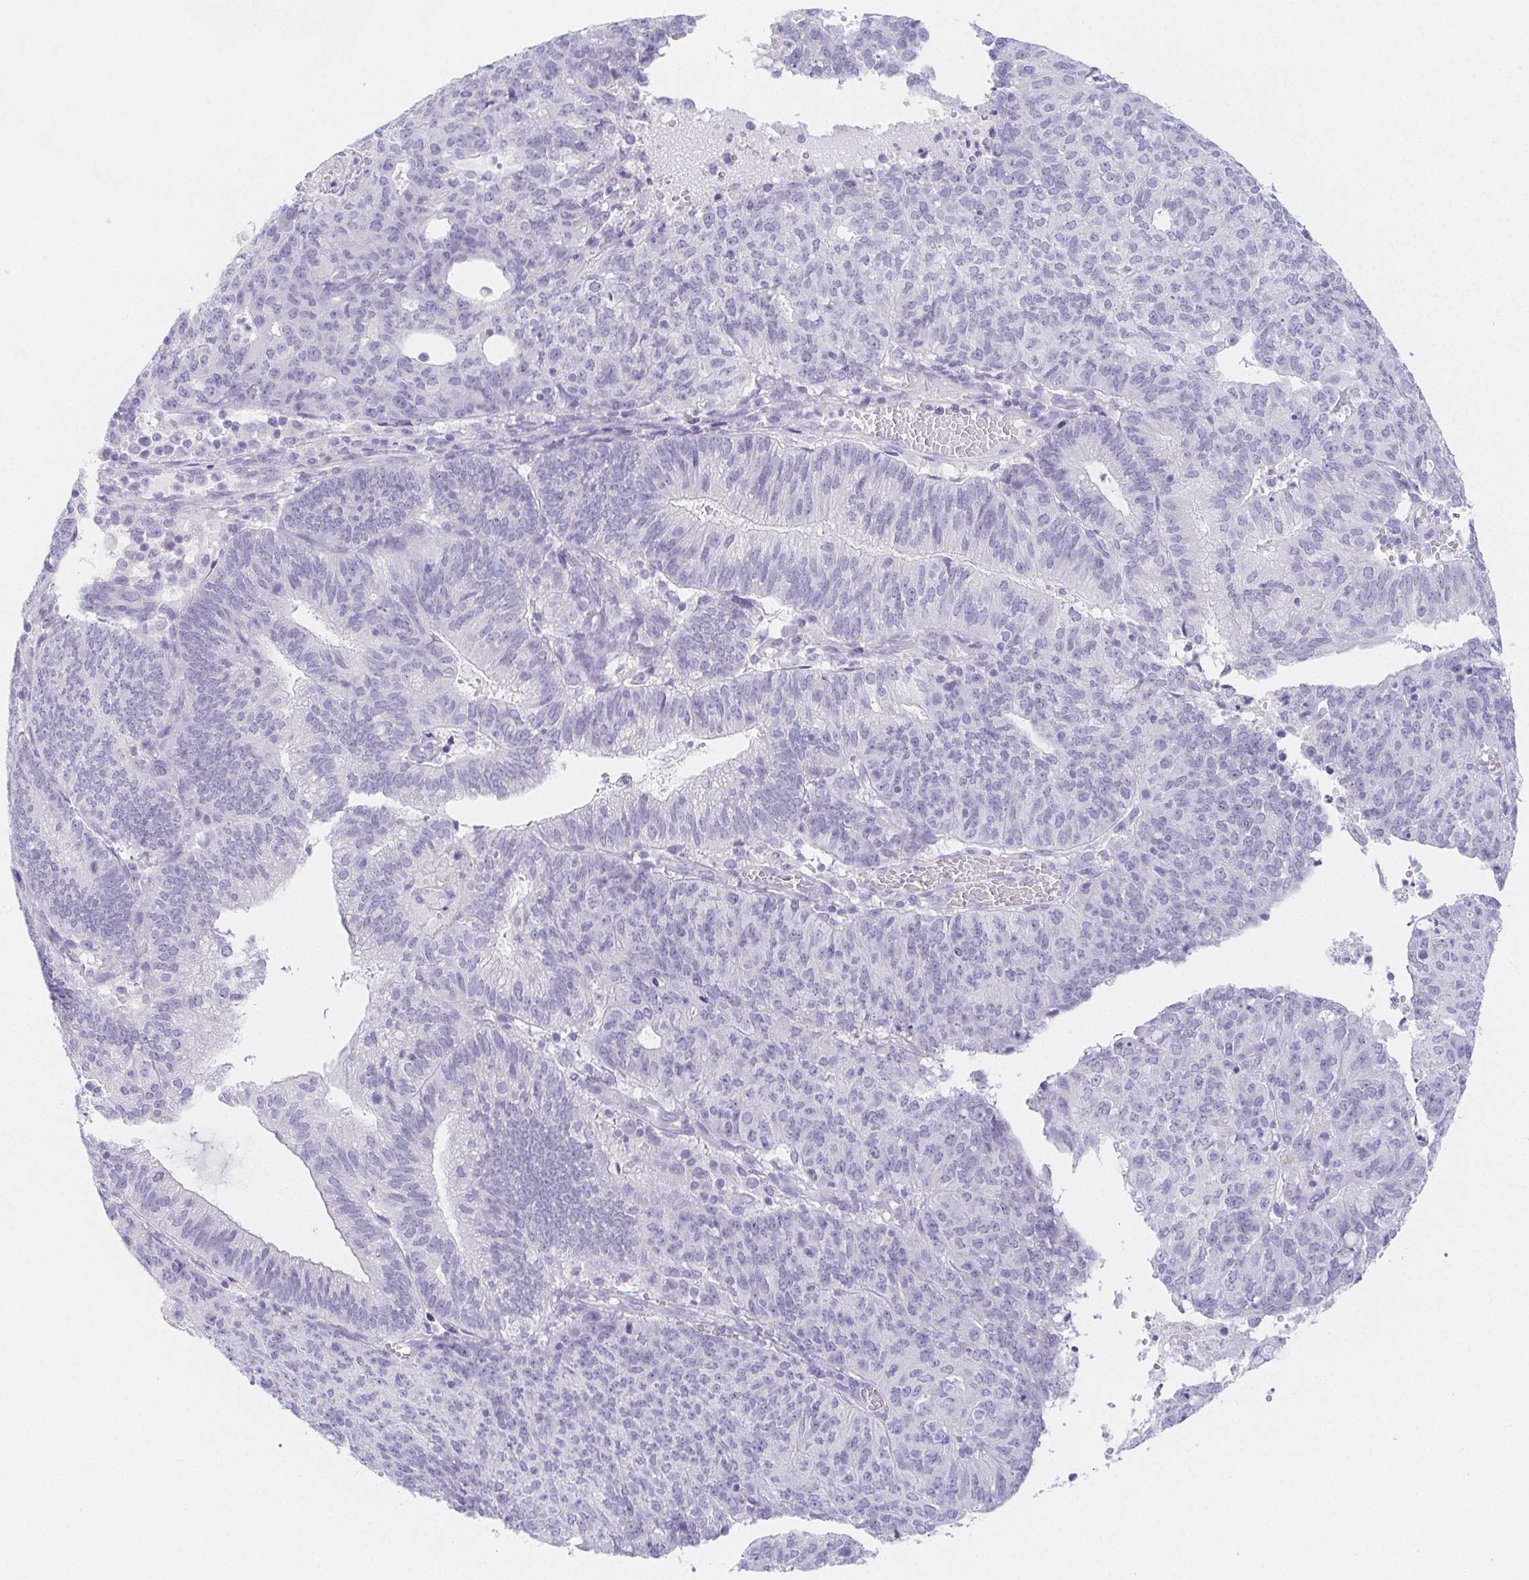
{"staining": {"intensity": "negative", "quantity": "none", "location": "none"}, "tissue": "endometrial cancer", "cell_type": "Tumor cells", "image_type": "cancer", "snomed": [{"axis": "morphology", "description": "Adenocarcinoma, NOS"}, {"axis": "topography", "description": "Endometrium"}], "caption": "Immunohistochemistry (IHC) histopathology image of endometrial cancer (adenocarcinoma) stained for a protein (brown), which displays no expression in tumor cells.", "gene": "HRC", "patient": {"sex": "female", "age": 82}}